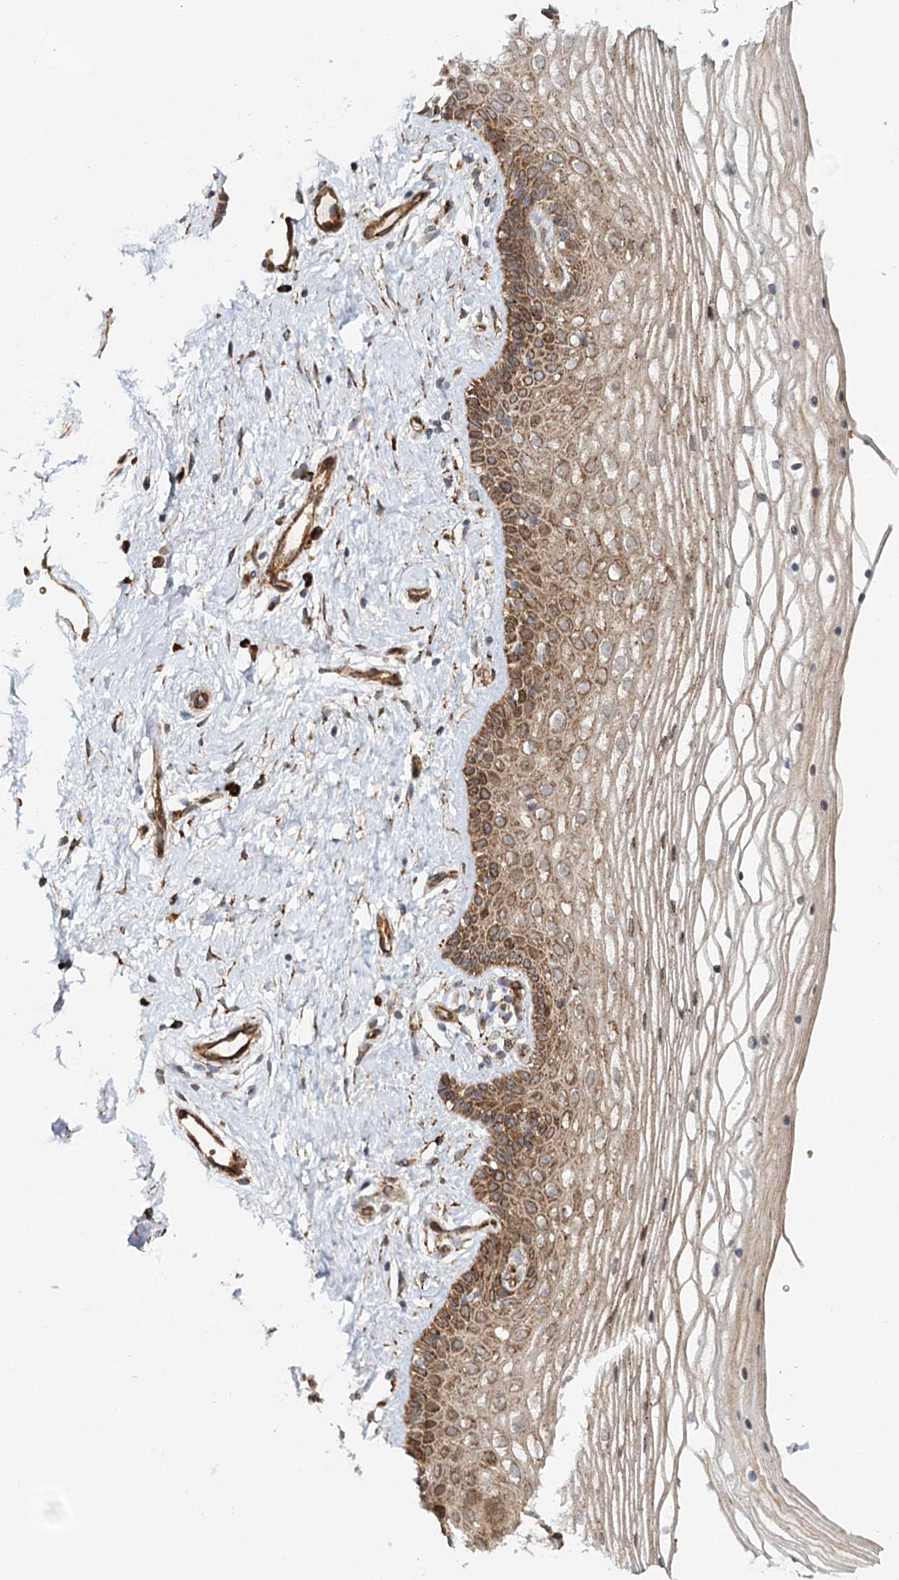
{"staining": {"intensity": "moderate", "quantity": ">75%", "location": "cytoplasmic/membranous"}, "tissue": "vagina", "cell_type": "Squamous epithelial cells", "image_type": "normal", "snomed": [{"axis": "morphology", "description": "Normal tissue, NOS"}, {"axis": "topography", "description": "Vagina"}], "caption": "Protein expression analysis of normal human vagina reveals moderate cytoplasmic/membranous expression in approximately >75% of squamous epithelial cells.", "gene": "MKNK1", "patient": {"sex": "female", "age": 46}}